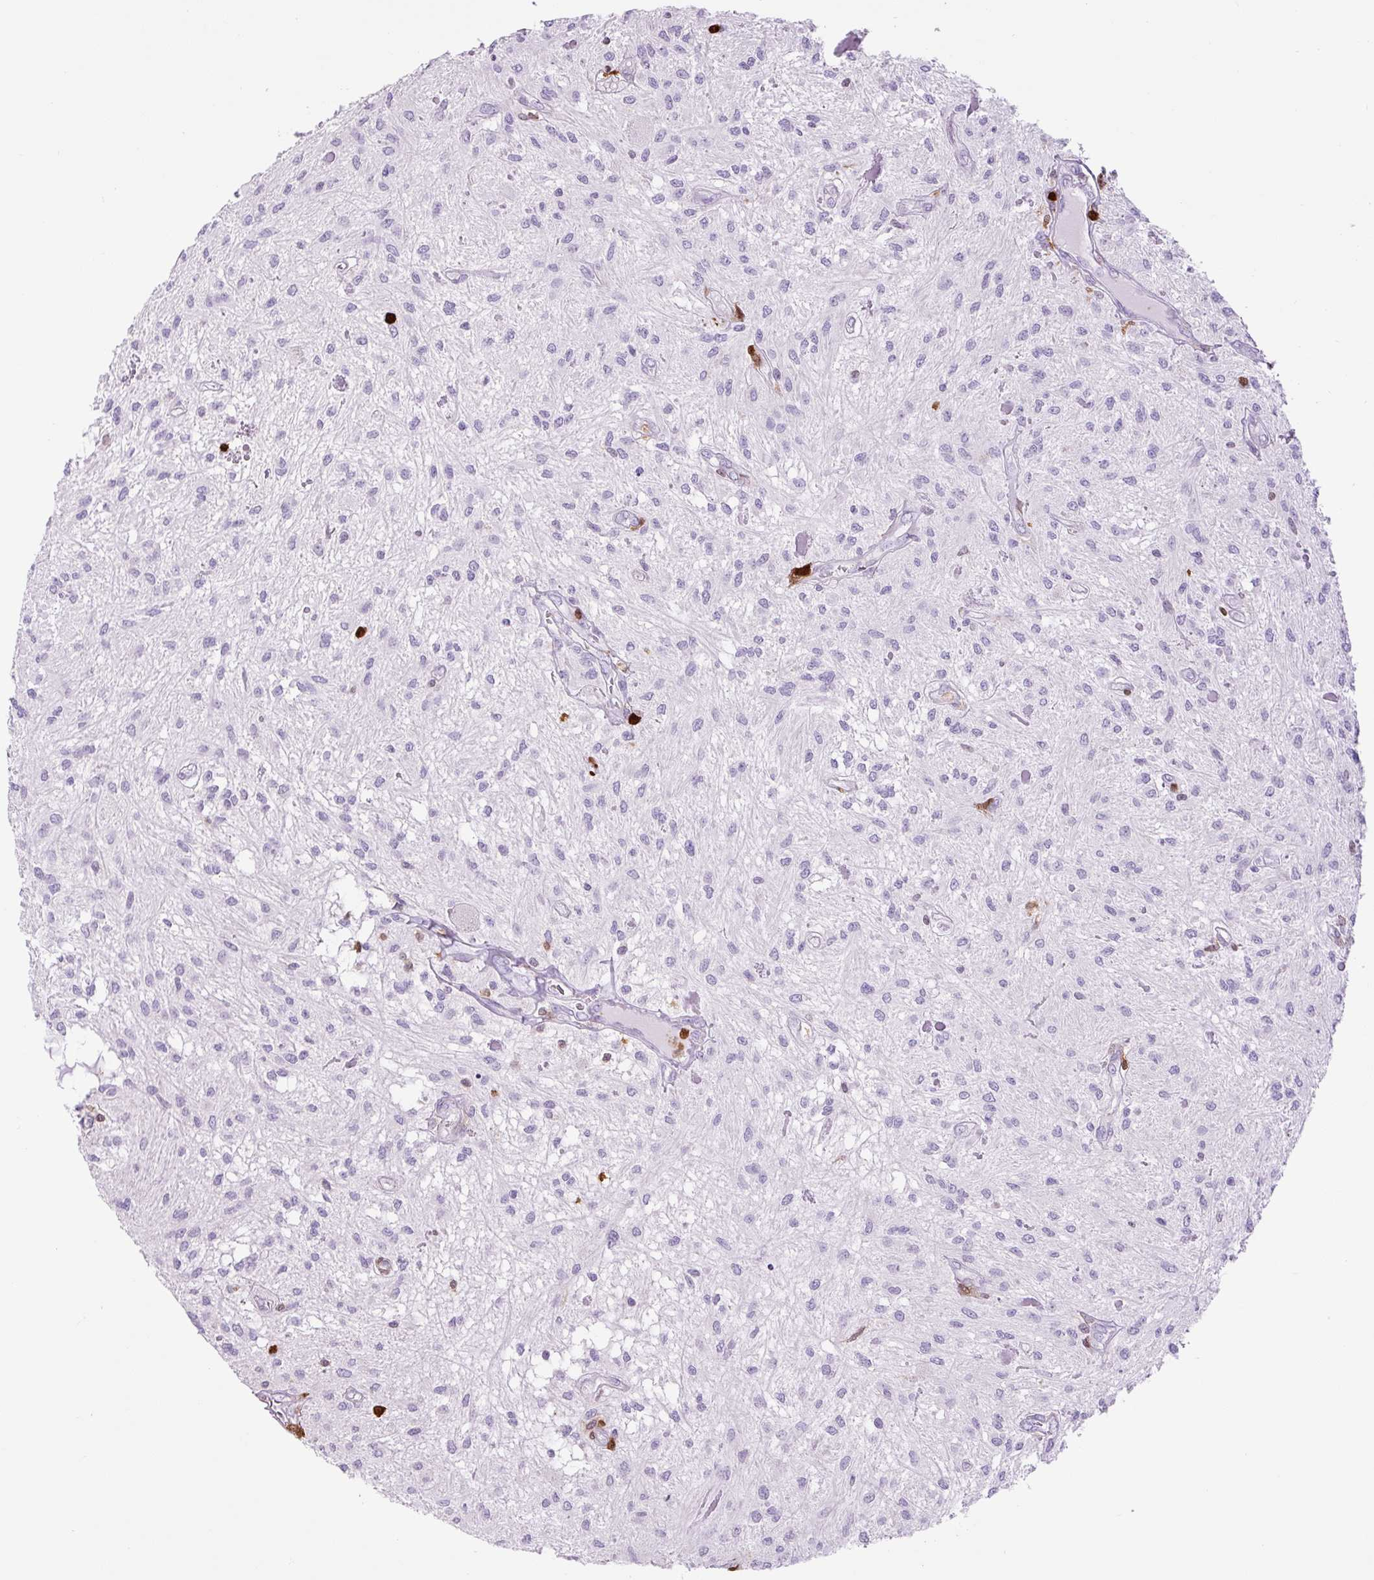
{"staining": {"intensity": "negative", "quantity": "none", "location": "none"}, "tissue": "glioma", "cell_type": "Tumor cells", "image_type": "cancer", "snomed": [{"axis": "morphology", "description": "Glioma, malignant, Low grade"}, {"axis": "topography", "description": "Cerebellum"}], "caption": "Malignant glioma (low-grade) stained for a protein using immunohistochemistry displays no staining tumor cells.", "gene": "S100A4", "patient": {"sex": "female", "age": 14}}